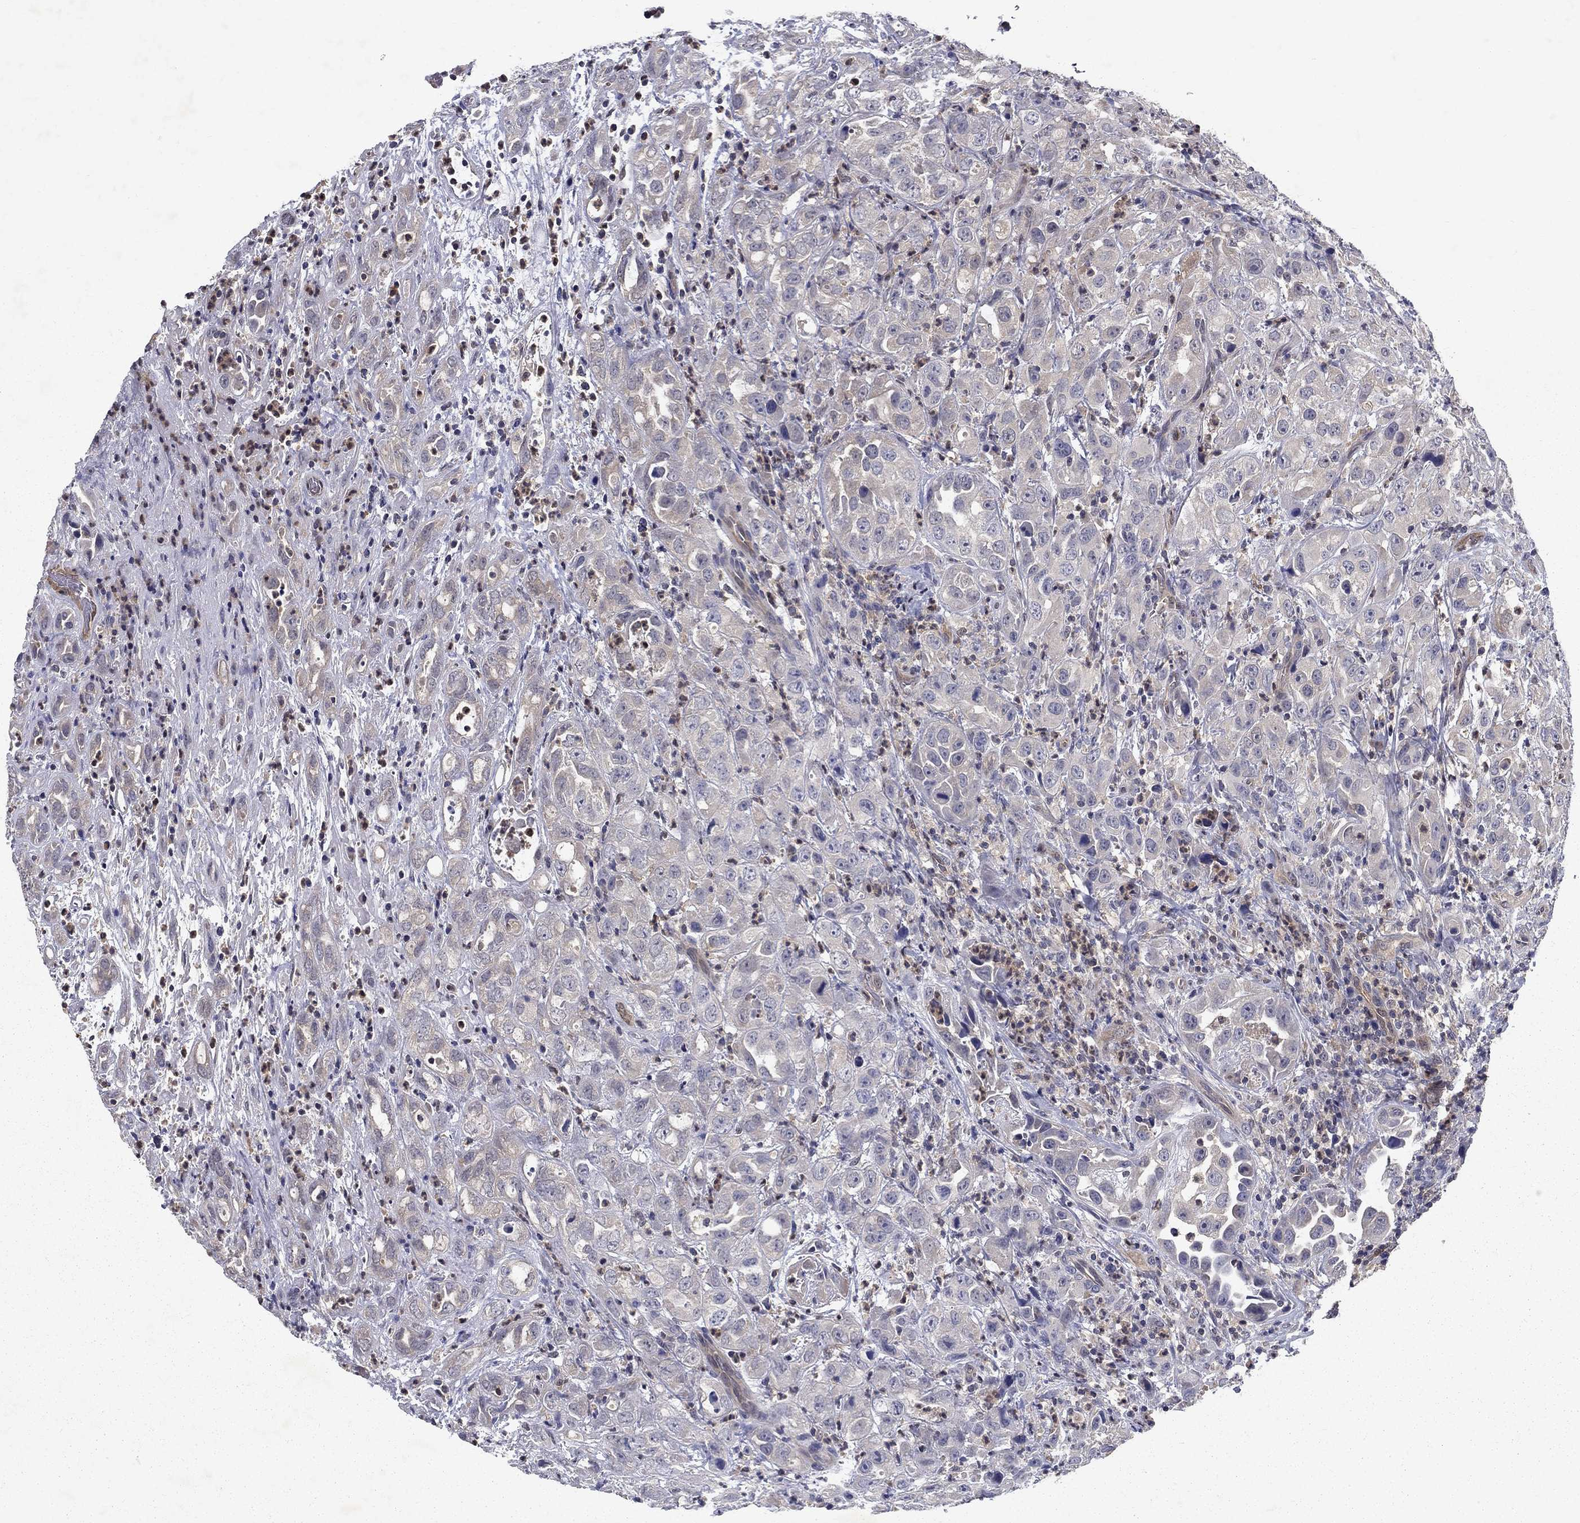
{"staining": {"intensity": "negative", "quantity": "none", "location": "none"}, "tissue": "urothelial cancer", "cell_type": "Tumor cells", "image_type": "cancer", "snomed": [{"axis": "morphology", "description": "Urothelial carcinoma, High grade"}, {"axis": "topography", "description": "Urinary bladder"}], "caption": "Tumor cells are negative for protein expression in human high-grade urothelial carcinoma.", "gene": "GLTP", "patient": {"sex": "female", "age": 41}}